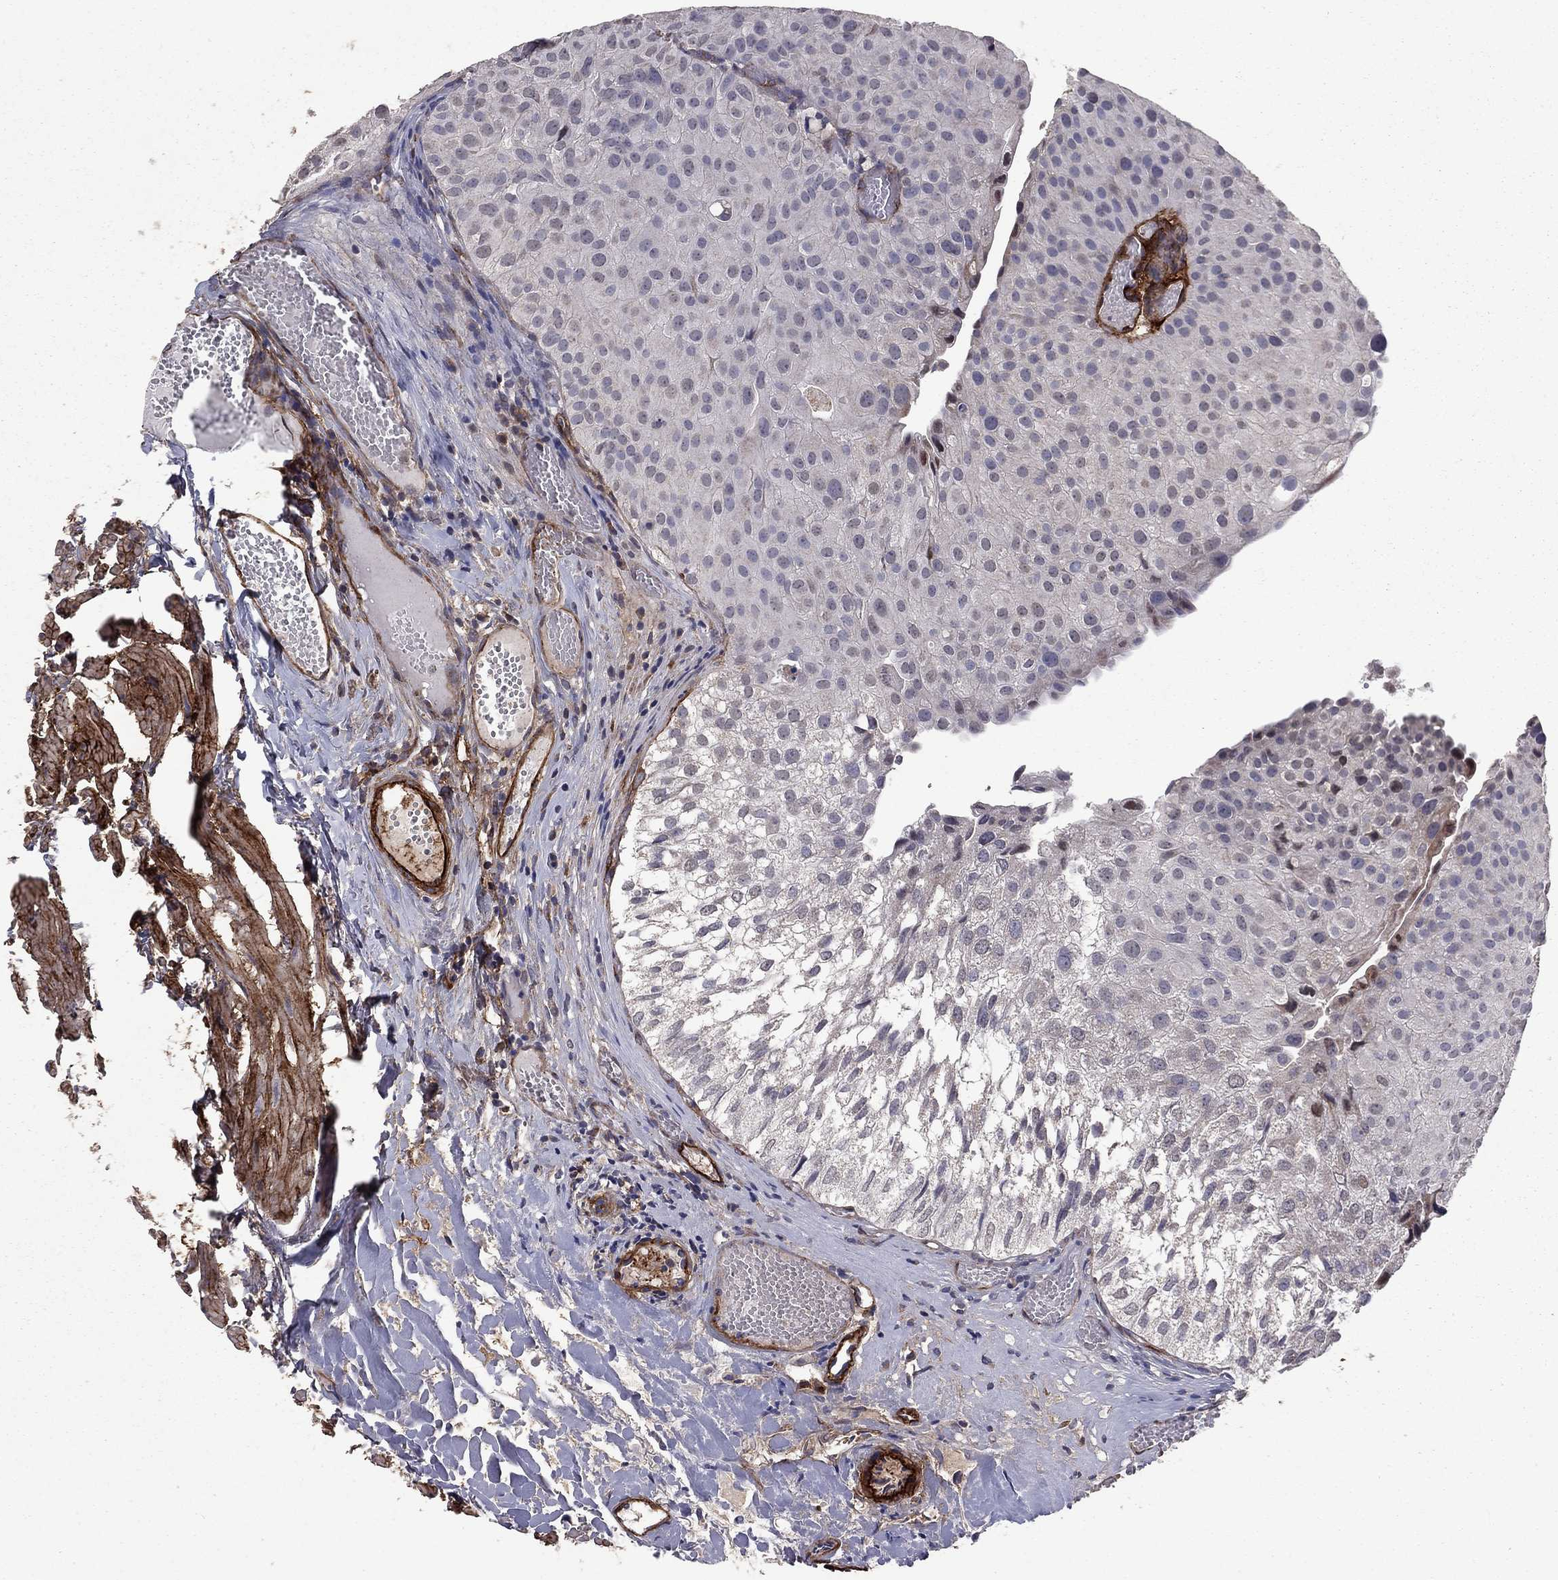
{"staining": {"intensity": "negative", "quantity": "none", "location": "none"}, "tissue": "urothelial cancer", "cell_type": "Tumor cells", "image_type": "cancer", "snomed": [{"axis": "morphology", "description": "Urothelial carcinoma, Low grade"}, {"axis": "topography", "description": "Urinary bladder"}], "caption": "Tumor cells show no significant staining in urothelial carcinoma (low-grade).", "gene": "COL18A1", "patient": {"sex": "female", "age": 78}}